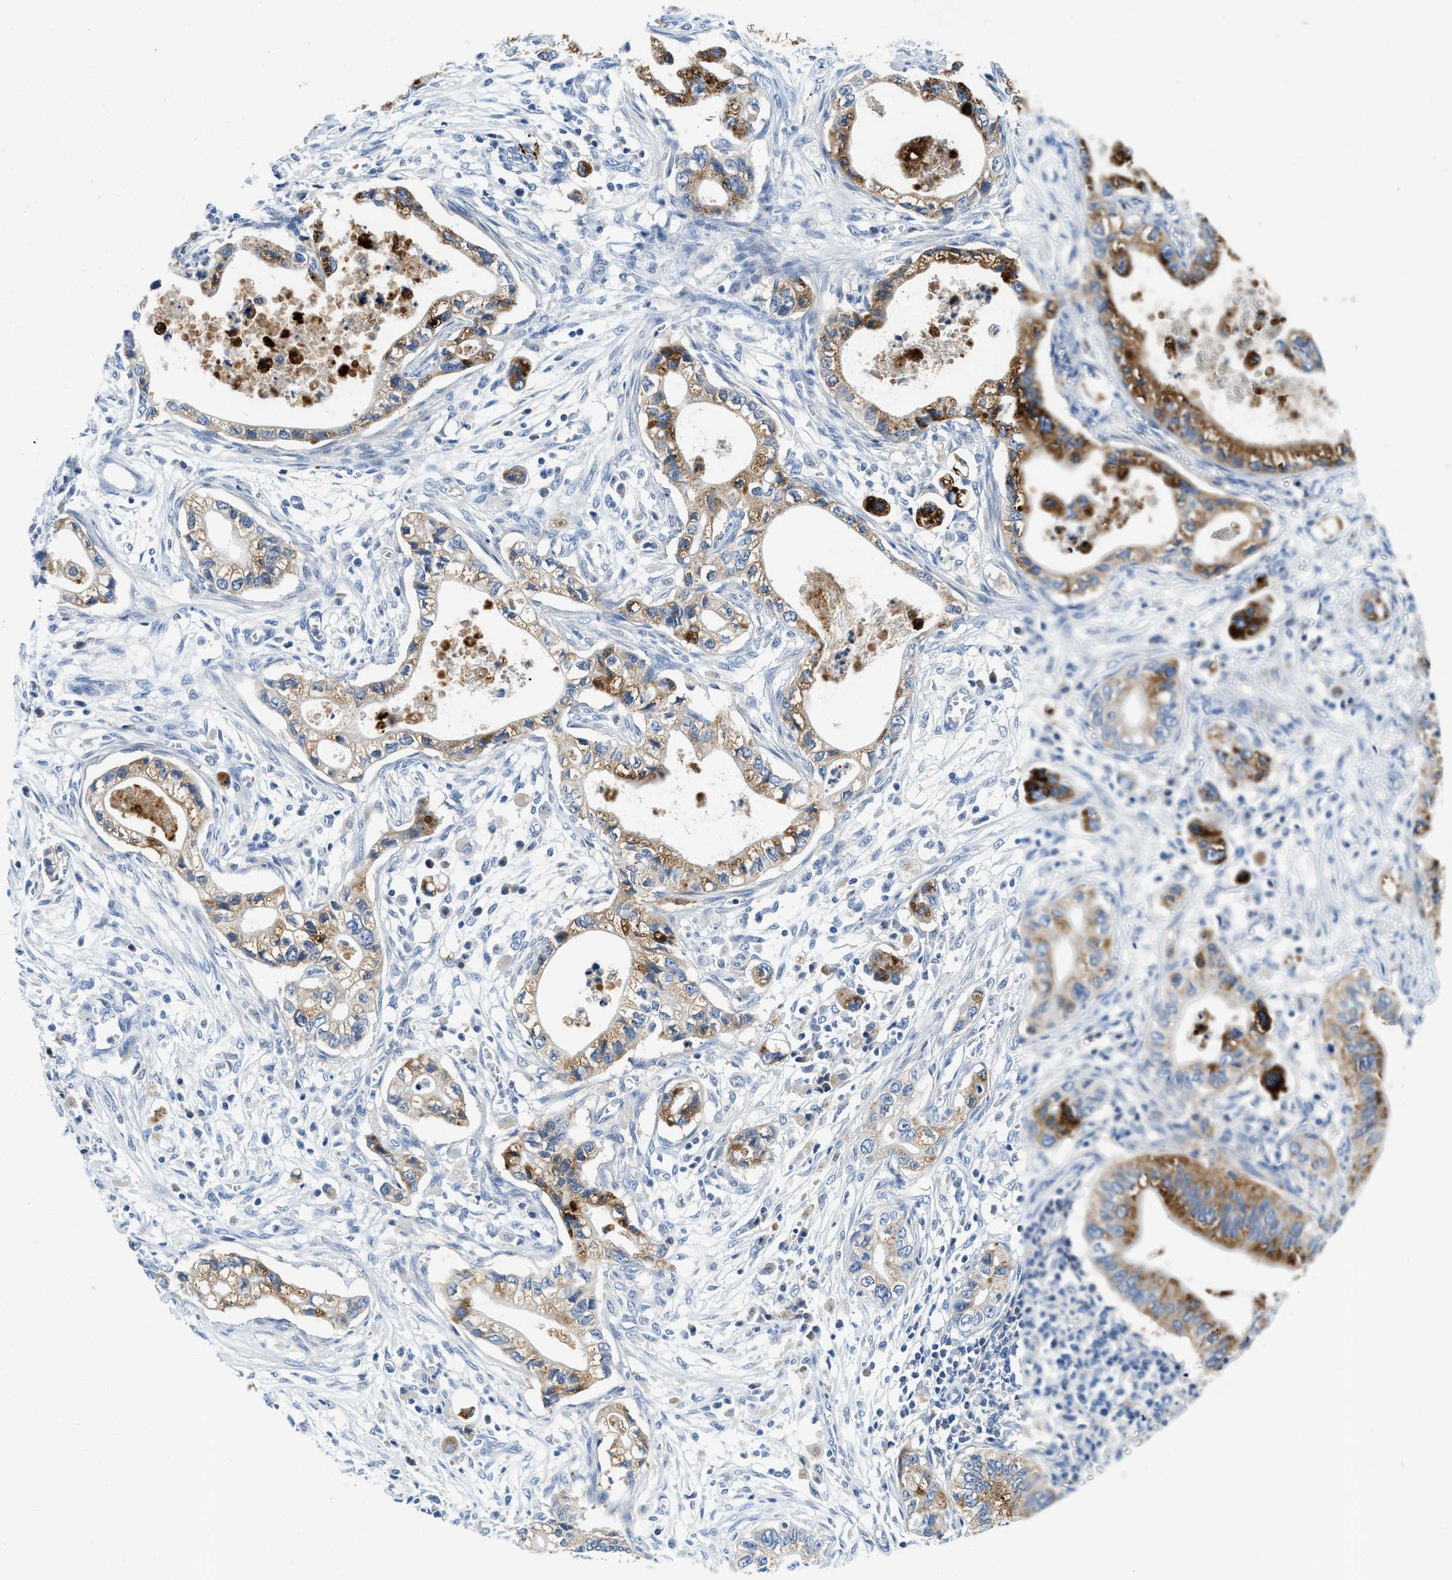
{"staining": {"intensity": "moderate", "quantity": ">75%", "location": "cytoplasmic/membranous"}, "tissue": "pancreatic cancer", "cell_type": "Tumor cells", "image_type": "cancer", "snomed": [{"axis": "morphology", "description": "Adenocarcinoma, NOS"}, {"axis": "topography", "description": "Pancreas"}], "caption": "Human pancreatic adenocarcinoma stained for a protein (brown) demonstrates moderate cytoplasmic/membranous positive expression in approximately >75% of tumor cells.", "gene": "TSPAN3", "patient": {"sex": "male", "age": 56}}